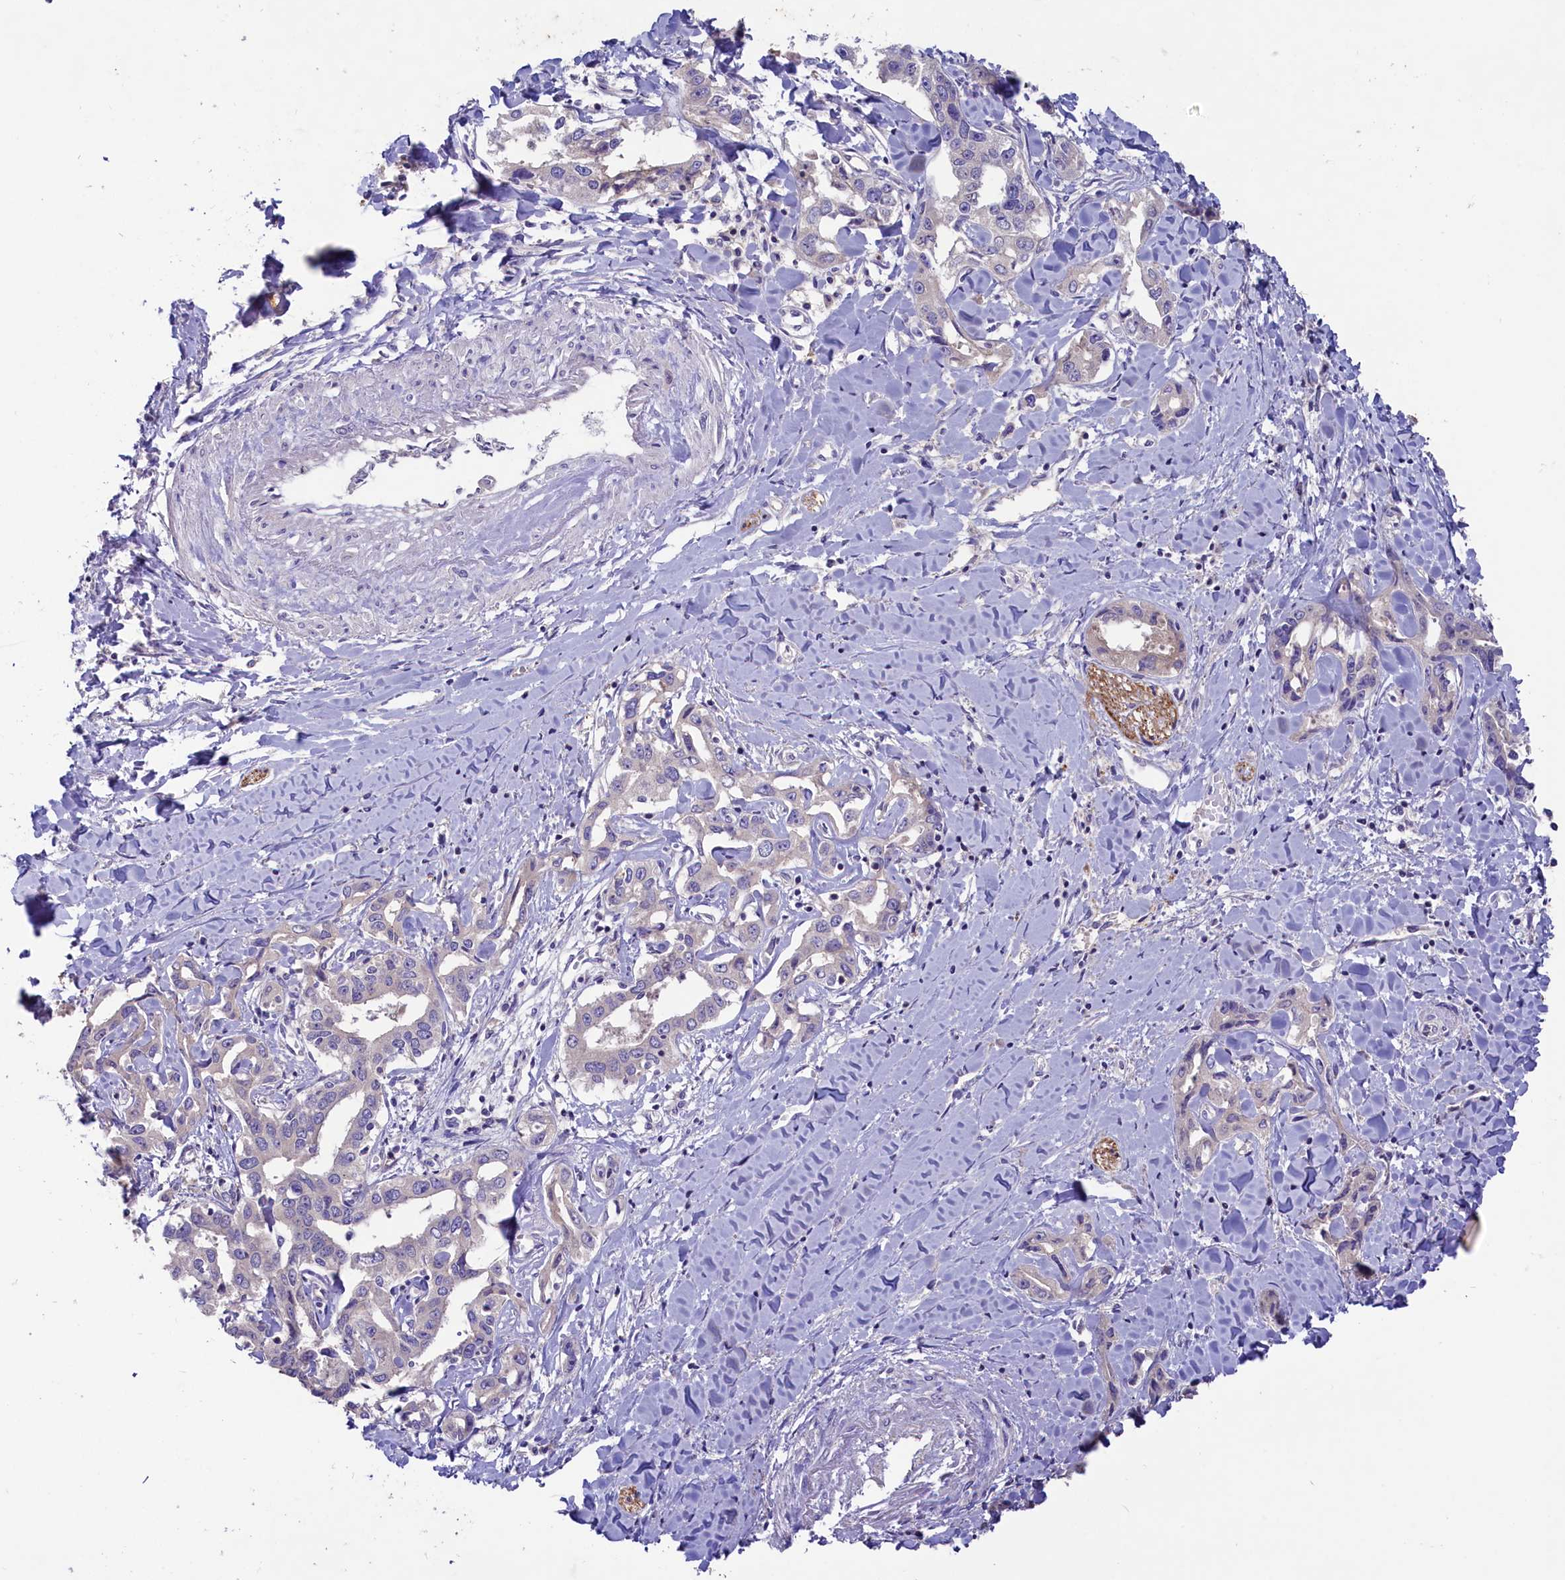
{"staining": {"intensity": "negative", "quantity": "none", "location": "none"}, "tissue": "liver cancer", "cell_type": "Tumor cells", "image_type": "cancer", "snomed": [{"axis": "morphology", "description": "Cholangiocarcinoma"}, {"axis": "topography", "description": "Liver"}], "caption": "DAB (3,3'-diaminobenzidine) immunohistochemical staining of liver cholangiocarcinoma reveals no significant expression in tumor cells.", "gene": "CD99L2", "patient": {"sex": "male", "age": 59}}